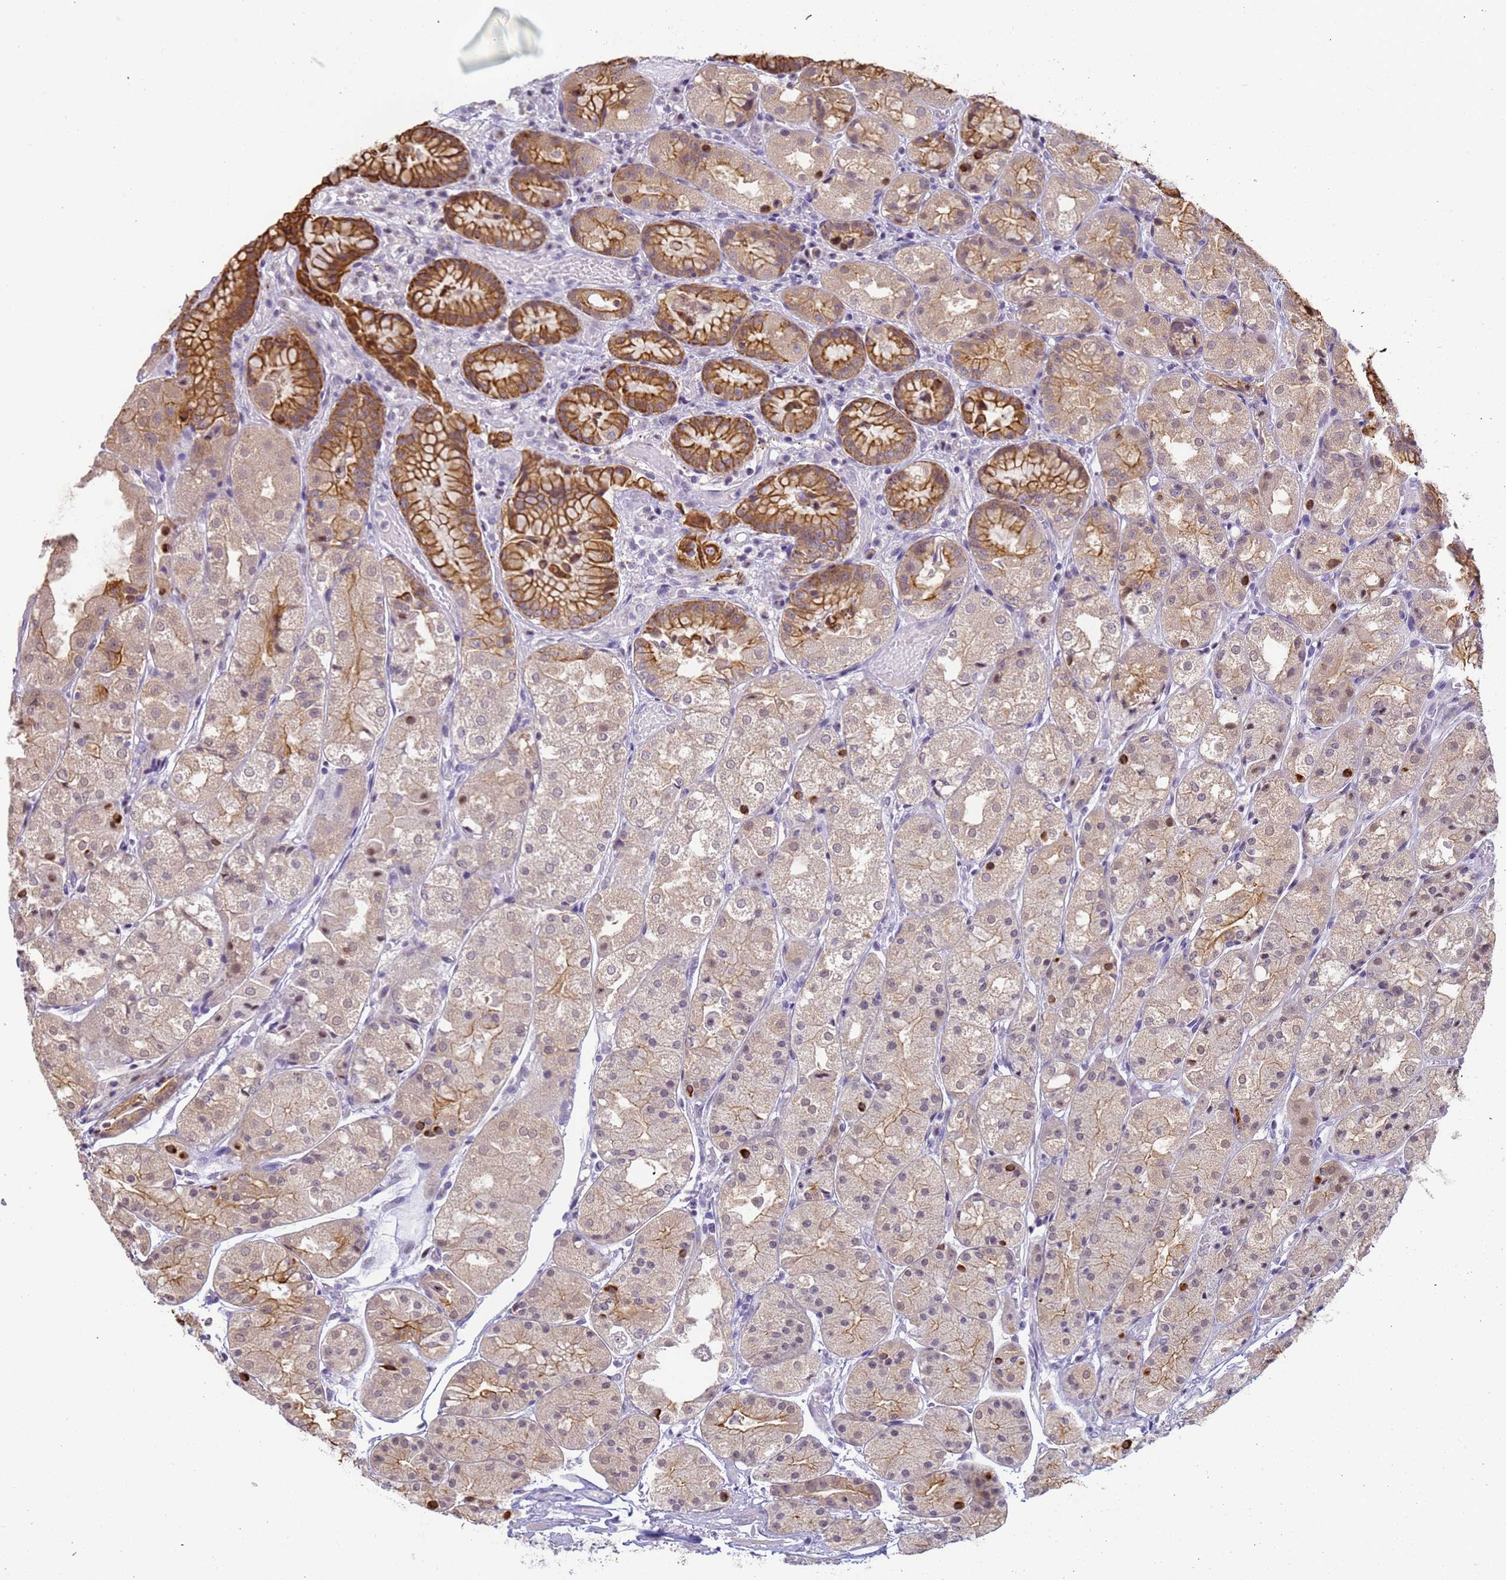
{"staining": {"intensity": "strong", "quantity": "25%-75%", "location": "cytoplasmic/membranous"}, "tissue": "stomach", "cell_type": "Glandular cells", "image_type": "normal", "snomed": [{"axis": "morphology", "description": "Normal tissue, NOS"}, {"axis": "topography", "description": "Stomach, upper"}], "caption": "A brown stain highlights strong cytoplasmic/membranous staining of a protein in glandular cells of normal stomach. Using DAB (3,3'-diaminobenzidine) (brown) and hematoxylin (blue) stains, captured at high magnification using brightfield microscopy.", "gene": "VWA3A", "patient": {"sex": "male", "age": 72}}